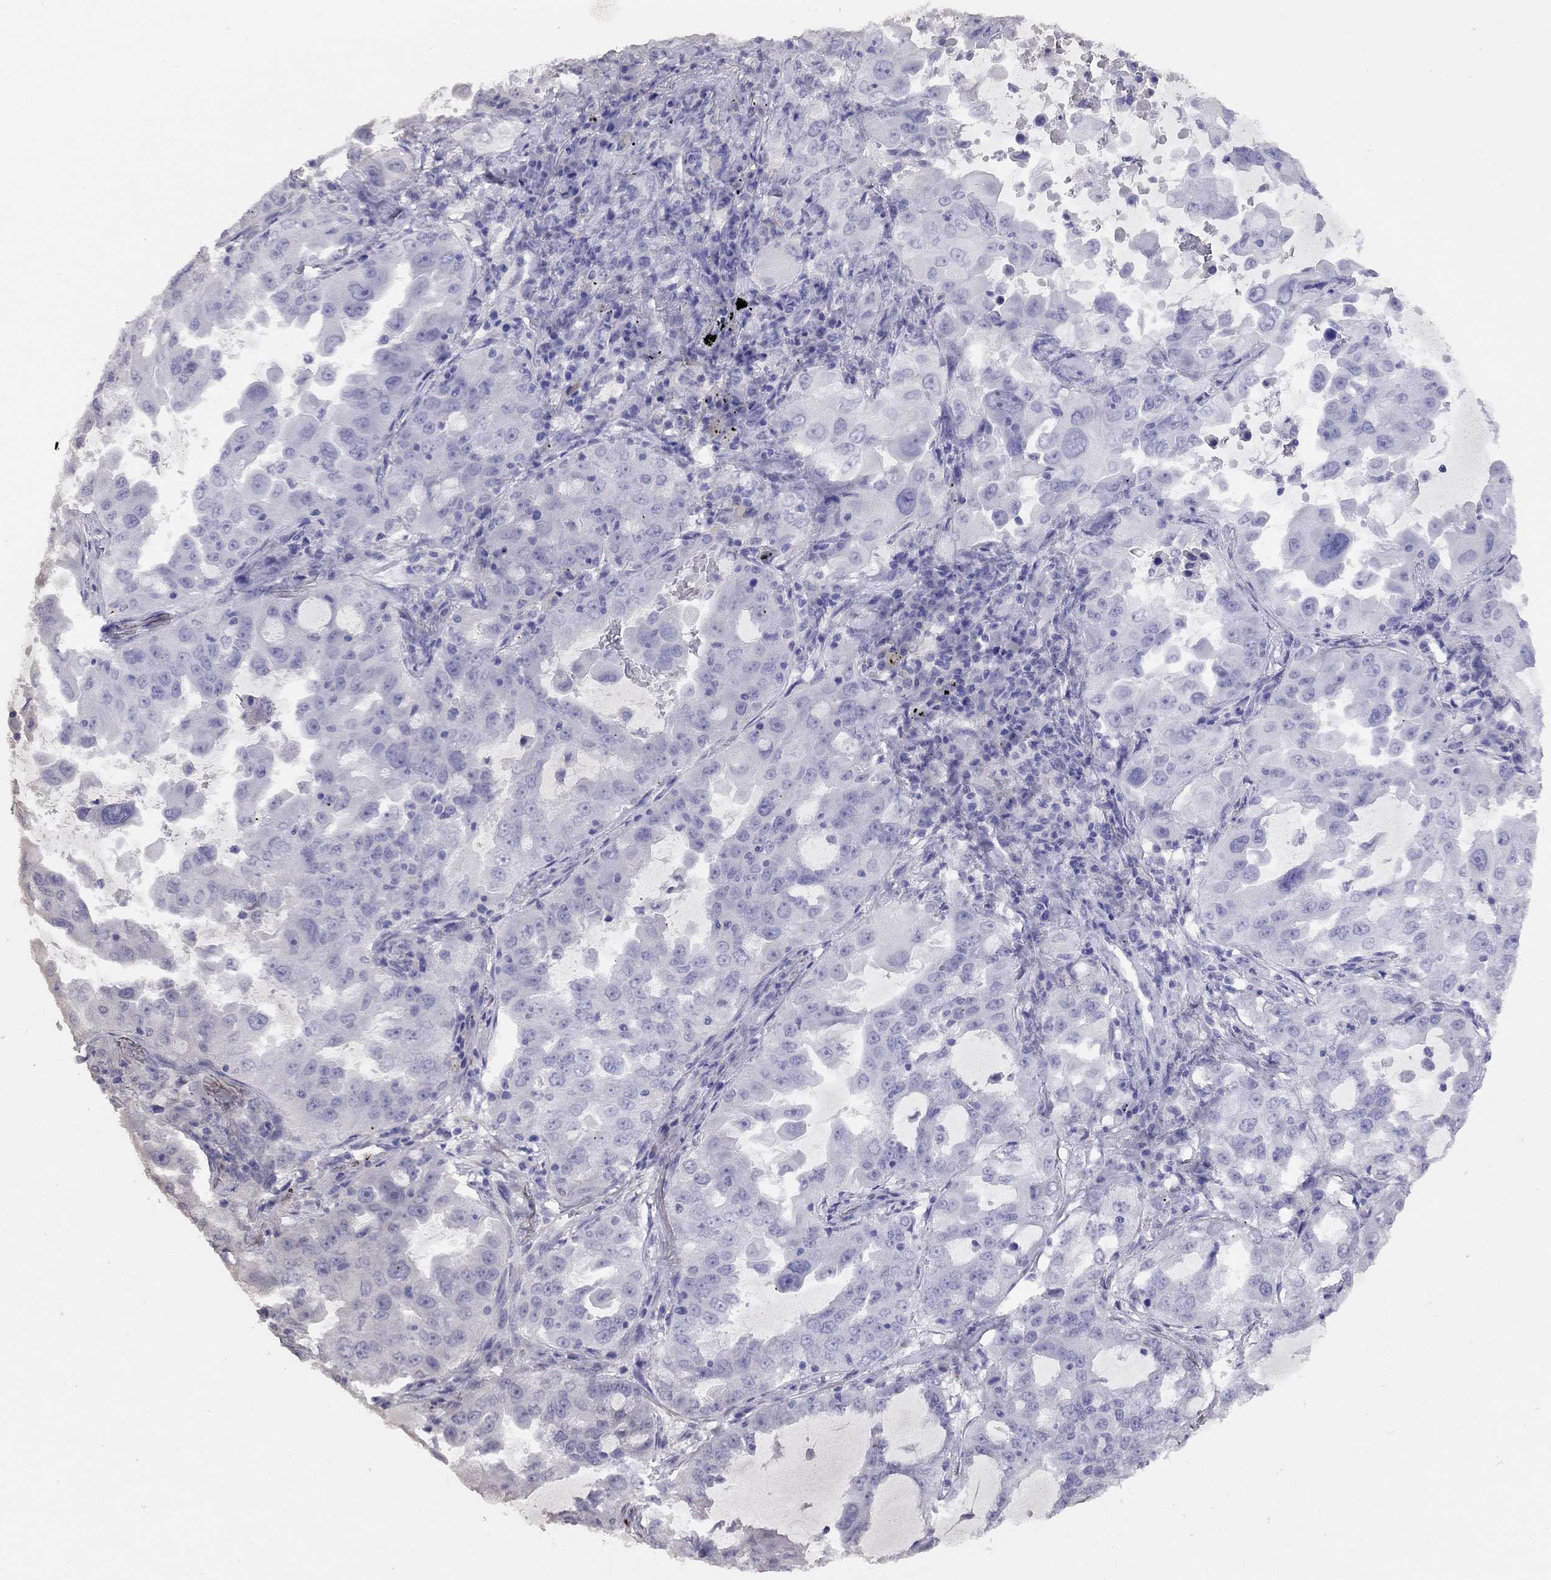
{"staining": {"intensity": "negative", "quantity": "none", "location": "none"}, "tissue": "lung cancer", "cell_type": "Tumor cells", "image_type": "cancer", "snomed": [{"axis": "morphology", "description": "Adenocarcinoma, NOS"}, {"axis": "topography", "description": "Lung"}], "caption": "Immunohistochemical staining of lung cancer (adenocarcinoma) exhibits no significant positivity in tumor cells.", "gene": "GRIA2", "patient": {"sex": "female", "age": 61}}